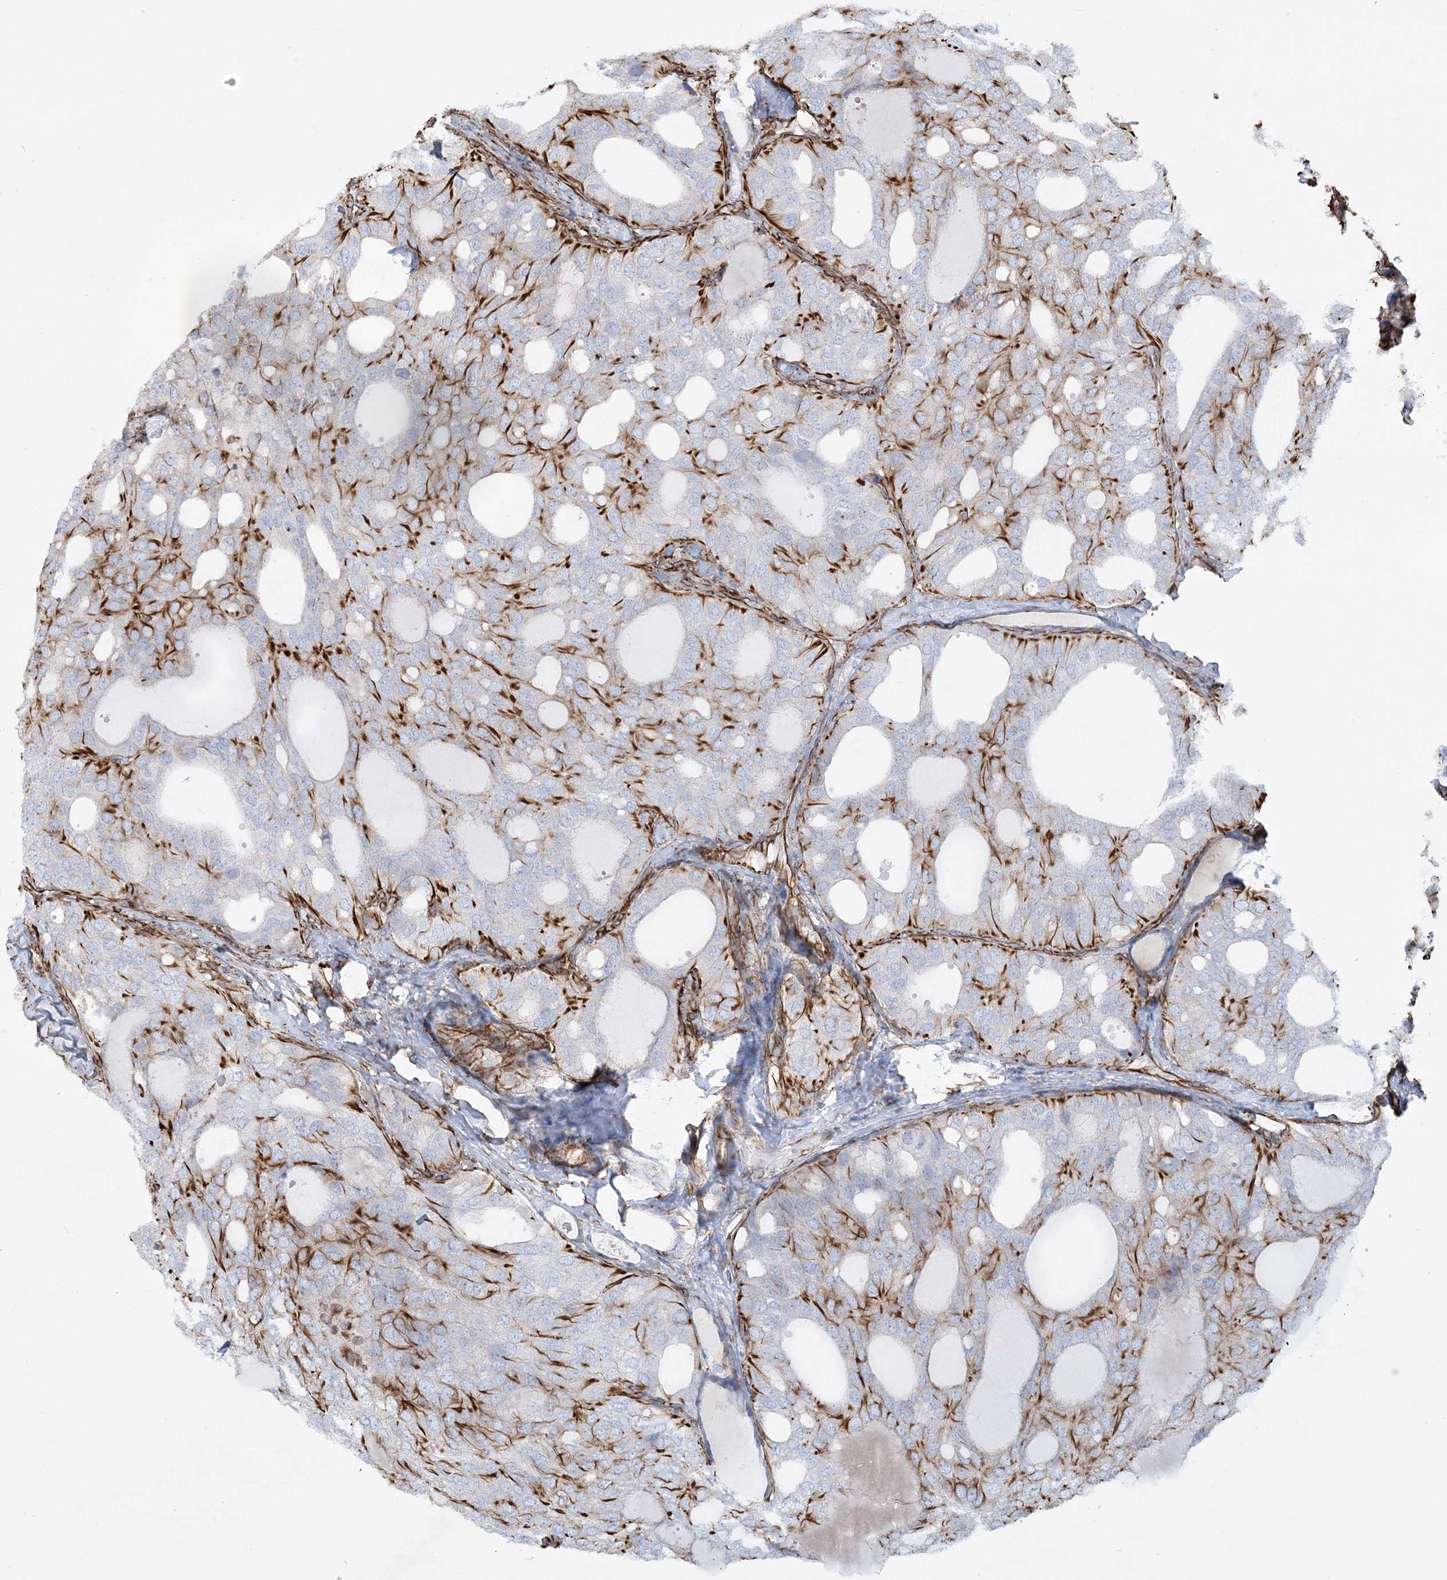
{"staining": {"intensity": "strong", "quantity": "<25%", "location": "cytoplasmic/membranous"}, "tissue": "thyroid cancer", "cell_type": "Tumor cells", "image_type": "cancer", "snomed": [{"axis": "morphology", "description": "Follicular adenoma carcinoma, NOS"}, {"axis": "topography", "description": "Thyroid gland"}], "caption": "The image exhibits a brown stain indicating the presence of a protein in the cytoplasmic/membranous of tumor cells in thyroid follicular adenoma carcinoma.", "gene": "SCLT1", "patient": {"sex": "male", "age": 75}}